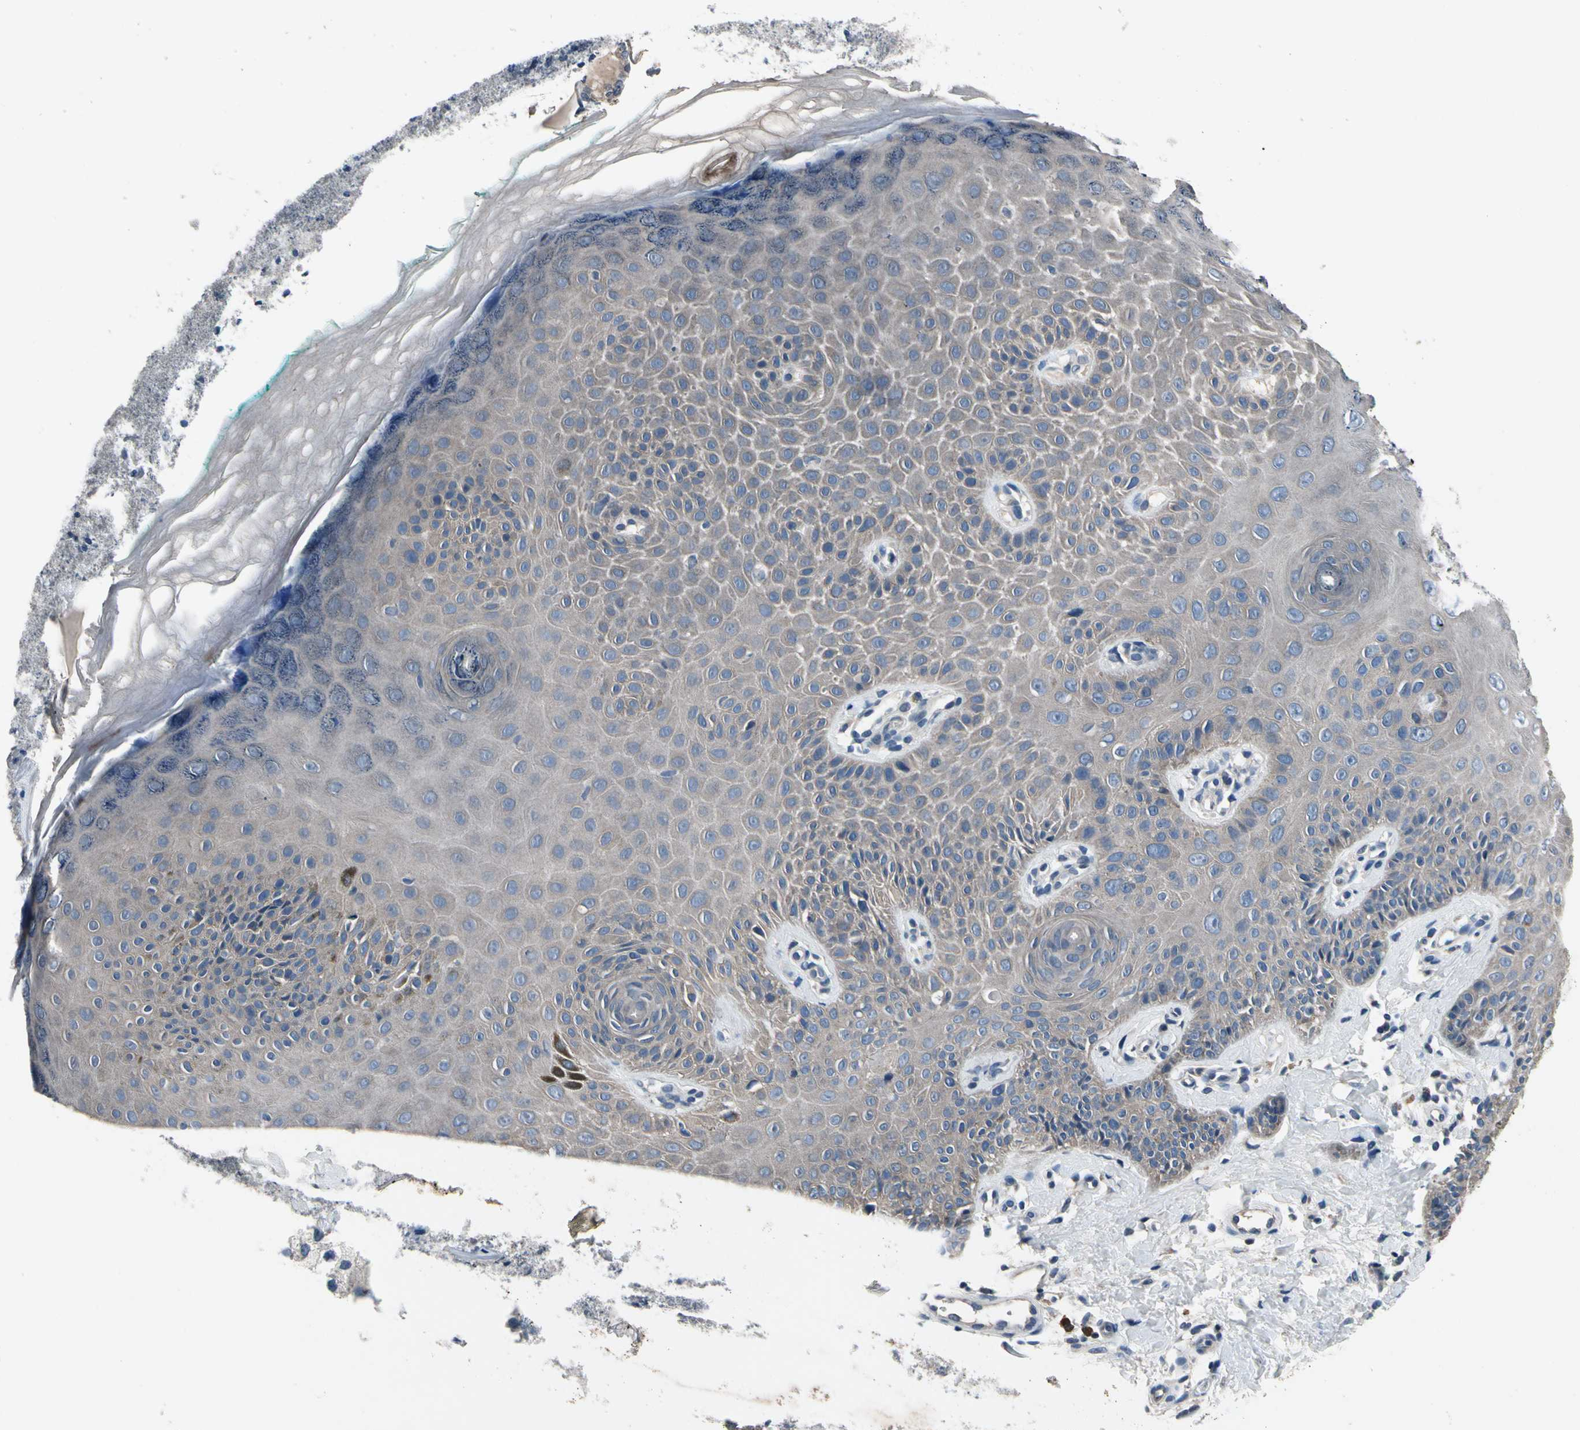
{"staining": {"intensity": "negative", "quantity": "none", "location": "none"}, "tissue": "skin", "cell_type": "Fibroblasts", "image_type": "normal", "snomed": [{"axis": "morphology", "description": "Normal tissue, NOS"}, {"axis": "topography", "description": "Skin"}], "caption": "IHC of benign human skin demonstrates no positivity in fibroblasts.", "gene": "SELENOK", "patient": {"sex": "male", "age": 26}}